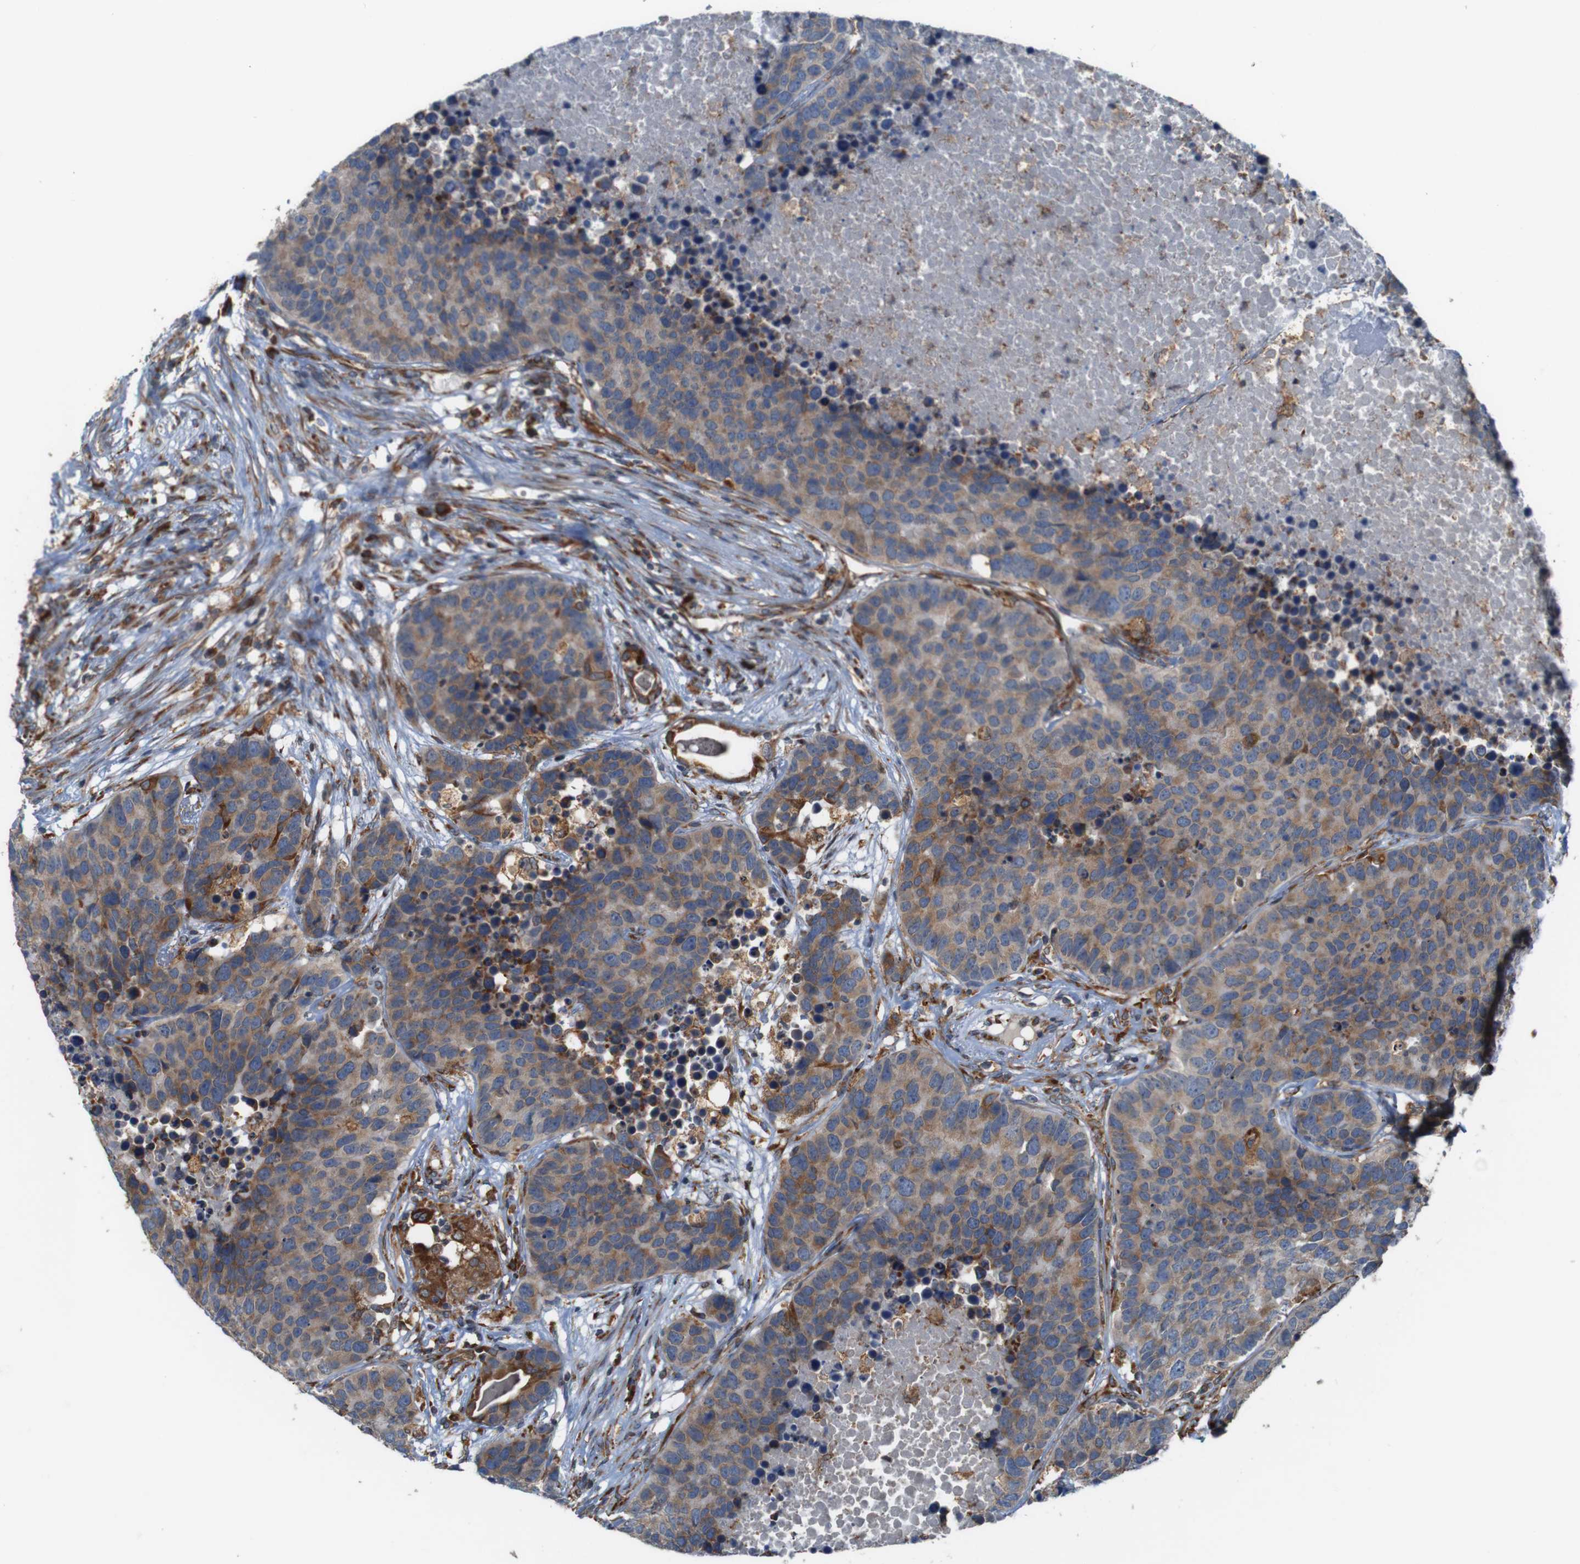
{"staining": {"intensity": "weak", "quantity": ">75%", "location": "cytoplasmic/membranous"}, "tissue": "carcinoid", "cell_type": "Tumor cells", "image_type": "cancer", "snomed": [{"axis": "morphology", "description": "Carcinoid, malignant, NOS"}, {"axis": "topography", "description": "Lung"}], "caption": "DAB immunohistochemical staining of malignant carcinoid shows weak cytoplasmic/membranous protein staining in about >75% of tumor cells.", "gene": "UGGT1", "patient": {"sex": "male", "age": 60}}